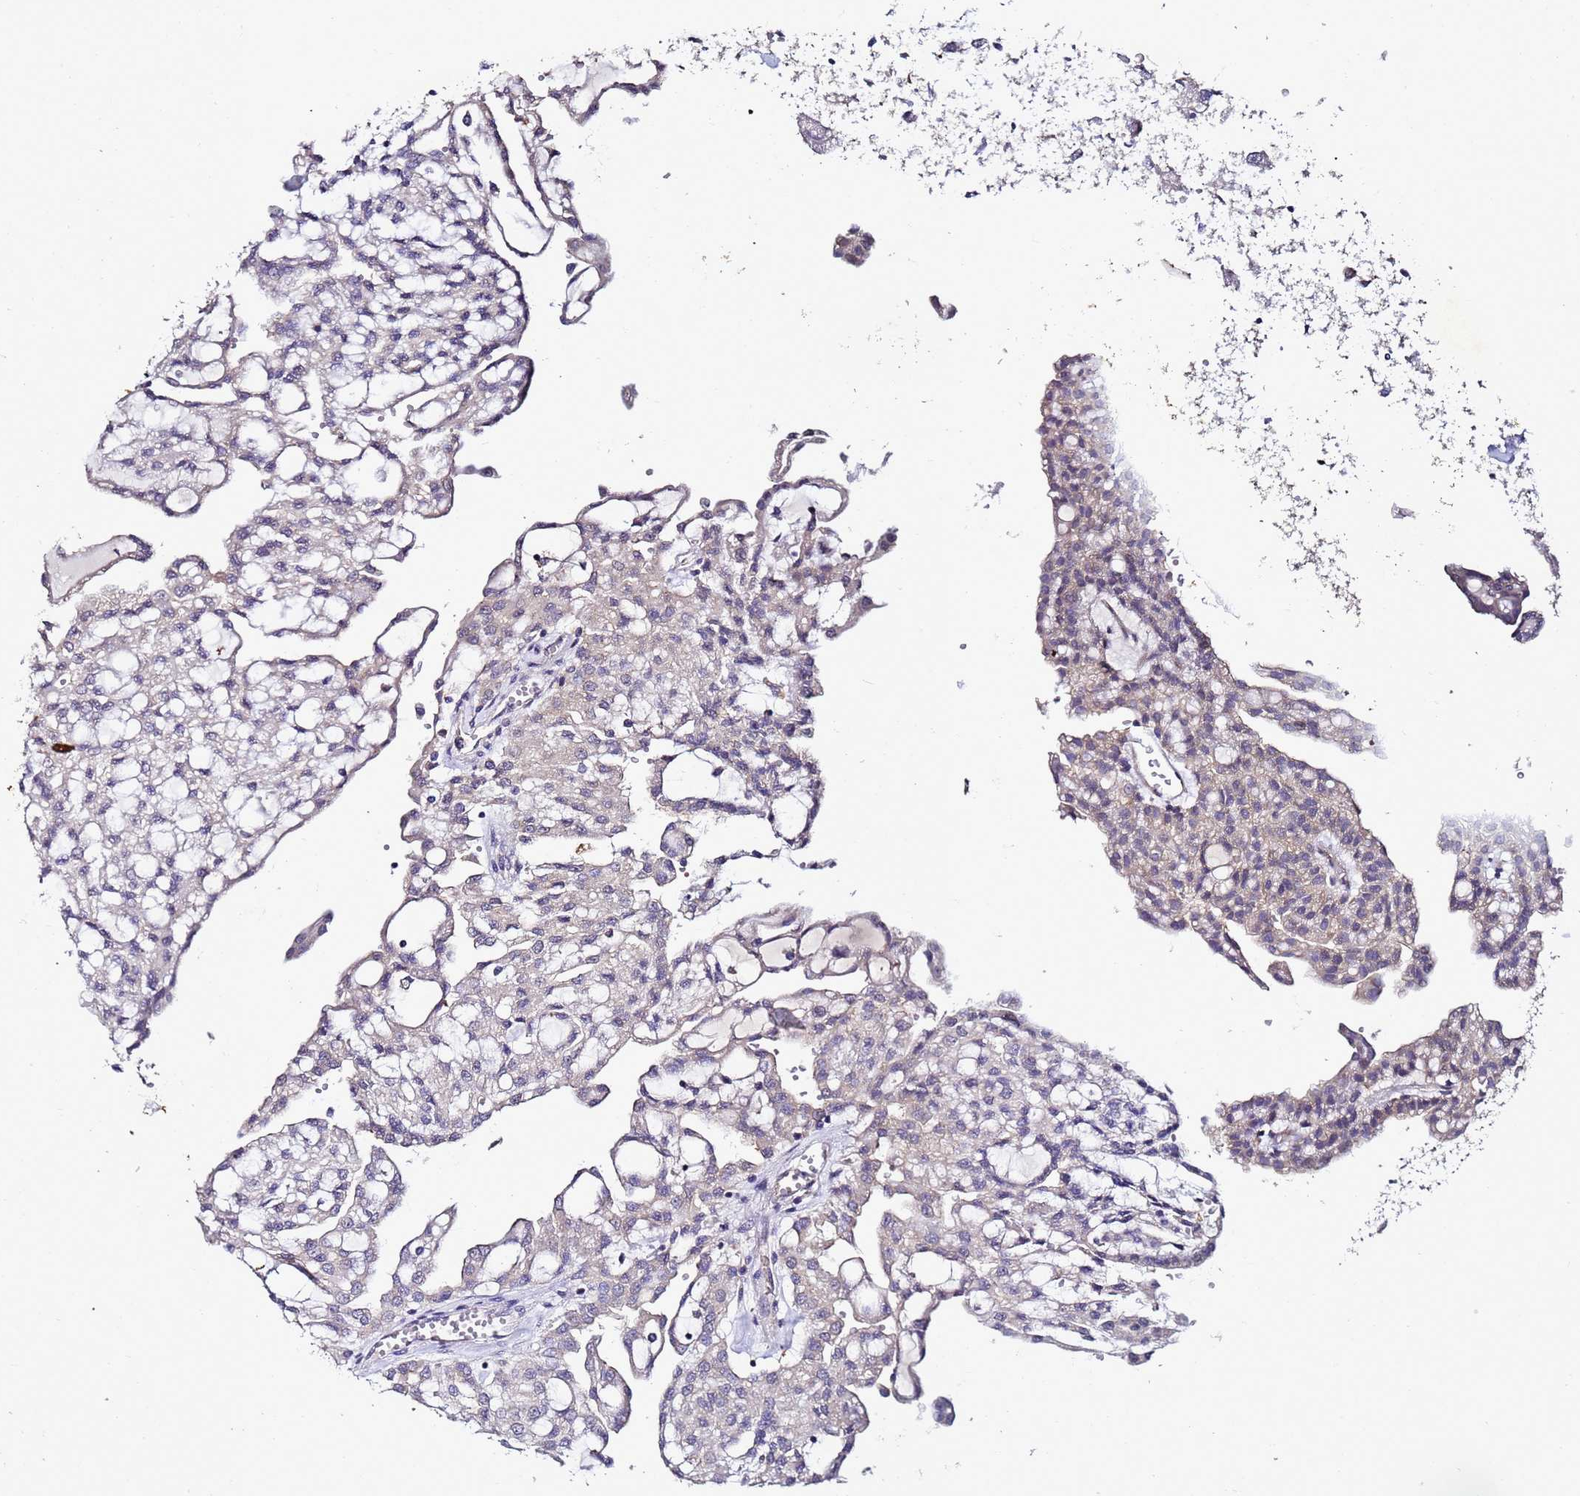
{"staining": {"intensity": "negative", "quantity": "none", "location": "none"}, "tissue": "renal cancer", "cell_type": "Tumor cells", "image_type": "cancer", "snomed": [{"axis": "morphology", "description": "Adenocarcinoma, NOS"}, {"axis": "topography", "description": "Kidney"}], "caption": "Histopathology image shows no significant protein positivity in tumor cells of renal adenocarcinoma. Nuclei are stained in blue.", "gene": "ANKRD17", "patient": {"sex": "male", "age": 63}}